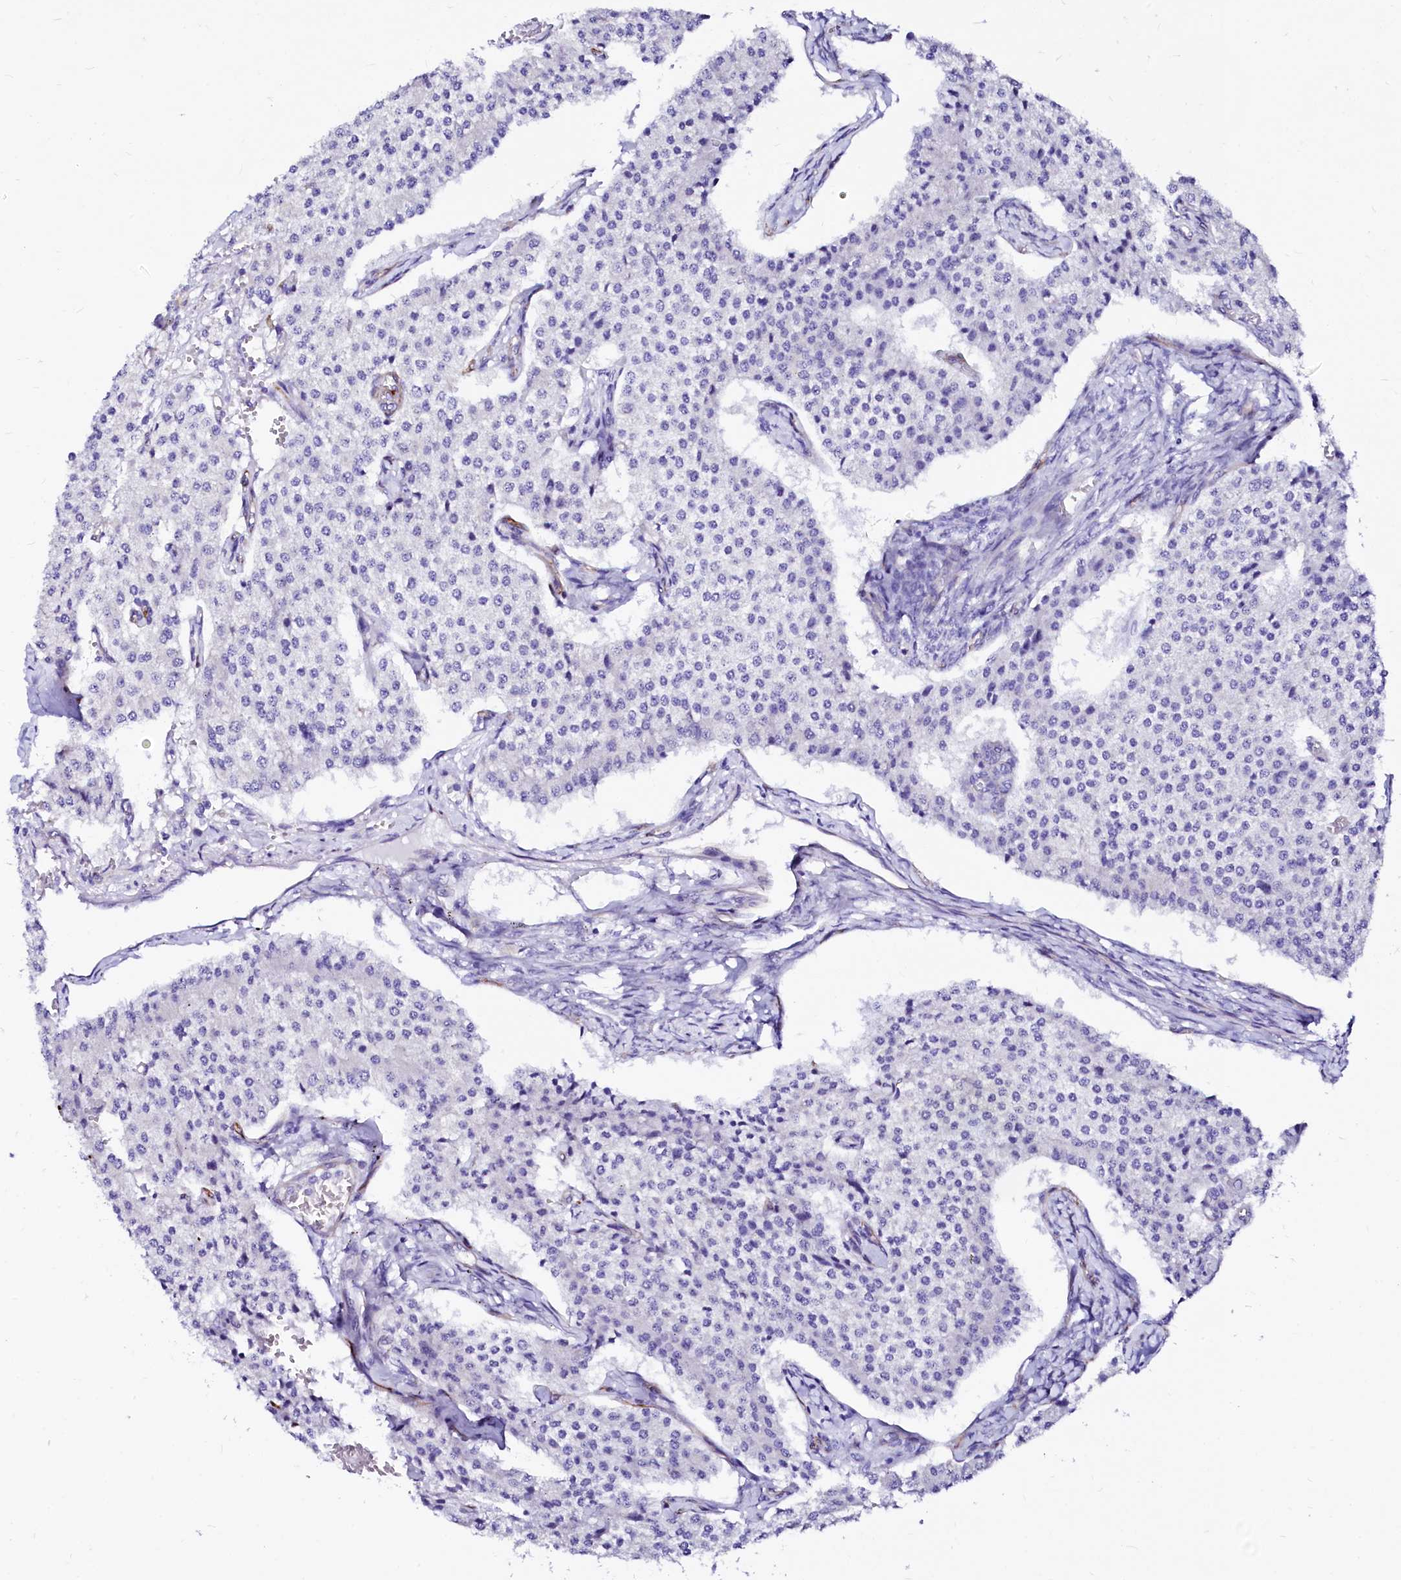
{"staining": {"intensity": "negative", "quantity": "none", "location": "none"}, "tissue": "carcinoid", "cell_type": "Tumor cells", "image_type": "cancer", "snomed": [{"axis": "morphology", "description": "Carcinoid, malignant, NOS"}, {"axis": "topography", "description": "Colon"}], "caption": "High power microscopy photomicrograph of an immunohistochemistry (IHC) histopathology image of carcinoid, revealing no significant staining in tumor cells.", "gene": "SFR1", "patient": {"sex": "female", "age": 52}}